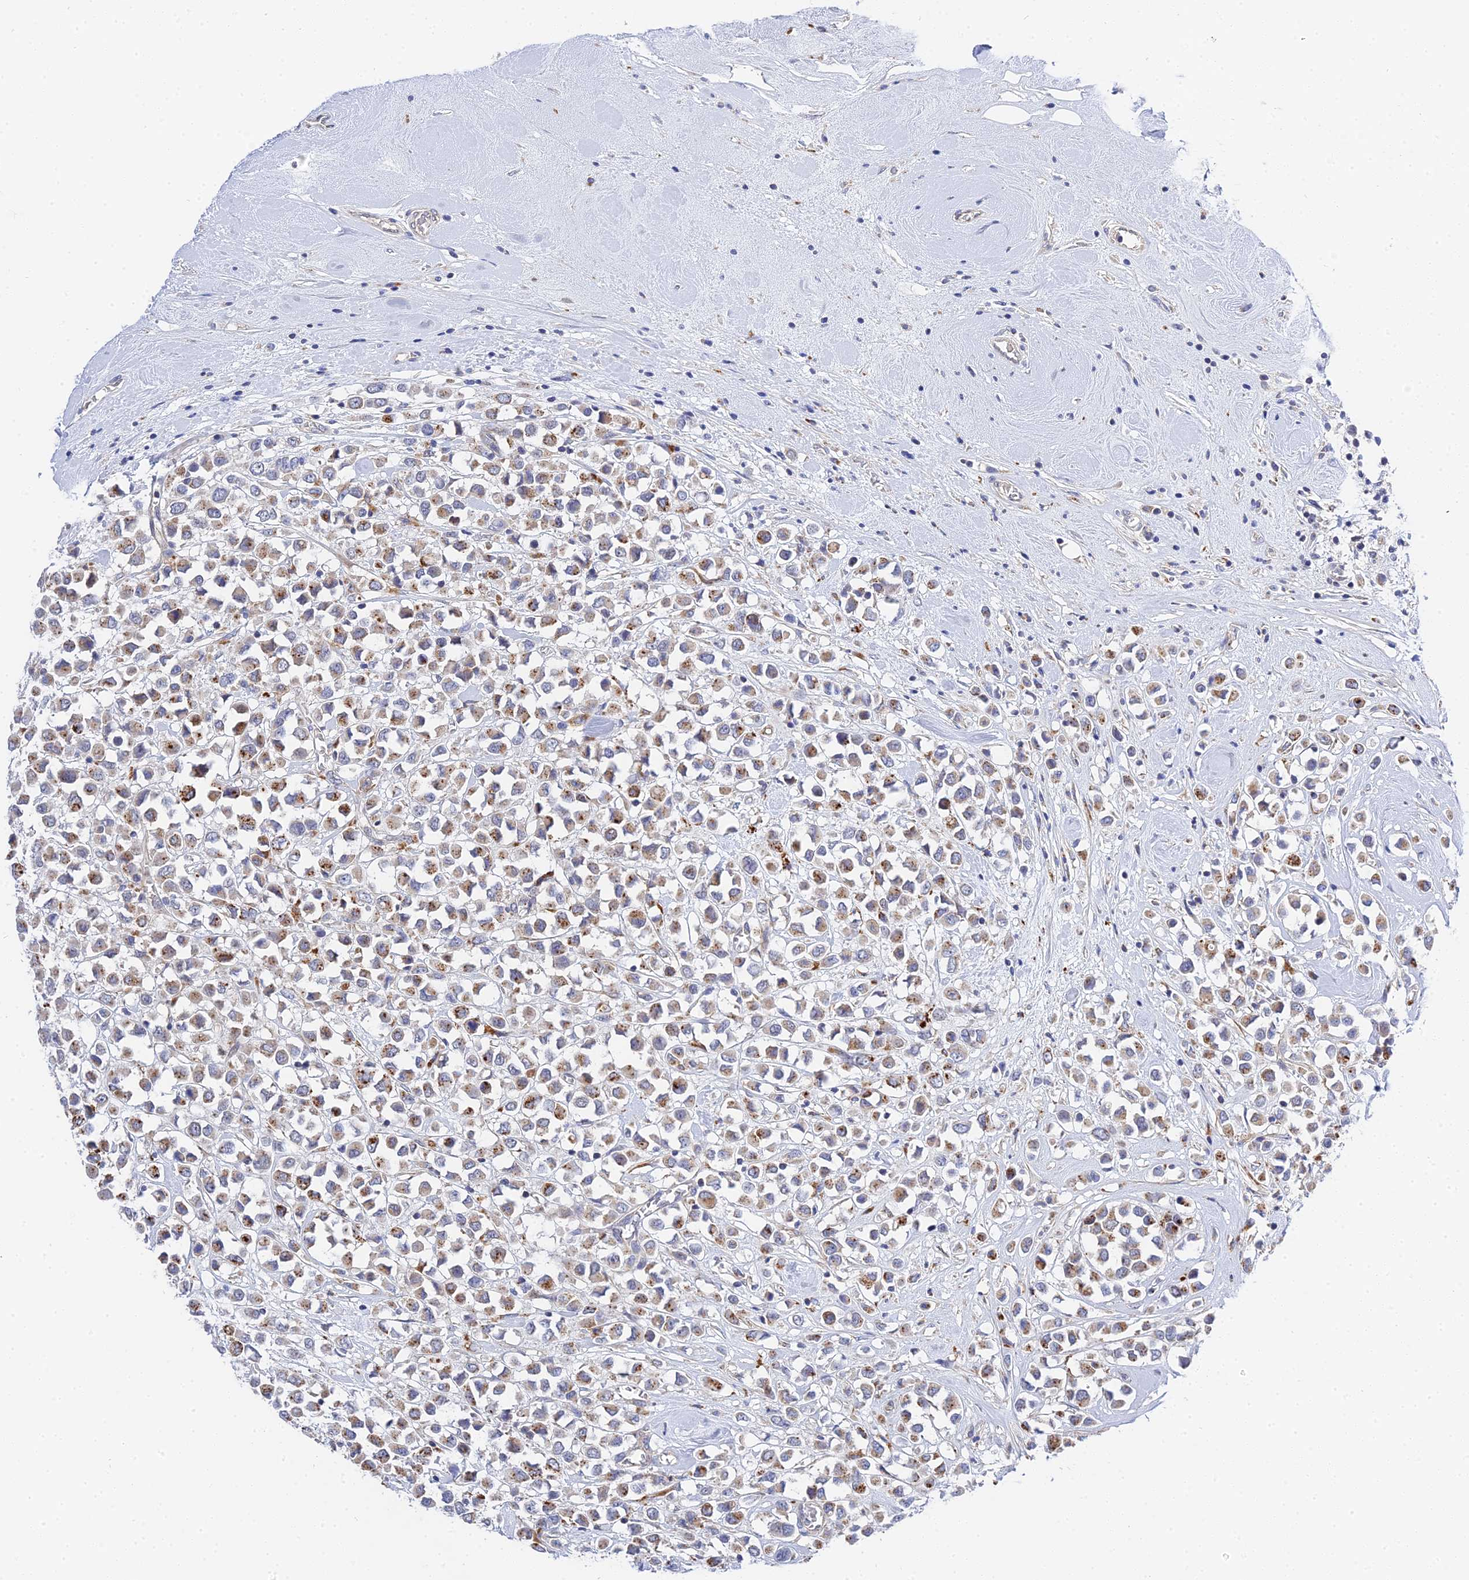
{"staining": {"intensity": "weak", "quantity": ">75%", "location": "cytoplasmic/membranous"}, "tissue": "breast cancer", "cell_type": "Tumor cells", "image_type": "cancer", "snomed": [{"axis": "morphology", "description": "Duct carcinoma"}, {"axis": "topography", "description": "Breast"}], "caption": "Immunohistochemistry (IHC) micrograph of human breast invasive ductal carcinoma stained for a protein (brown), which displays low levels of weak cytoplasmic/membranous positivity in approximately >75% of tumor cells.", "gene": "APOBEC3H", "patient": {"sex": "female", "age": 61}}